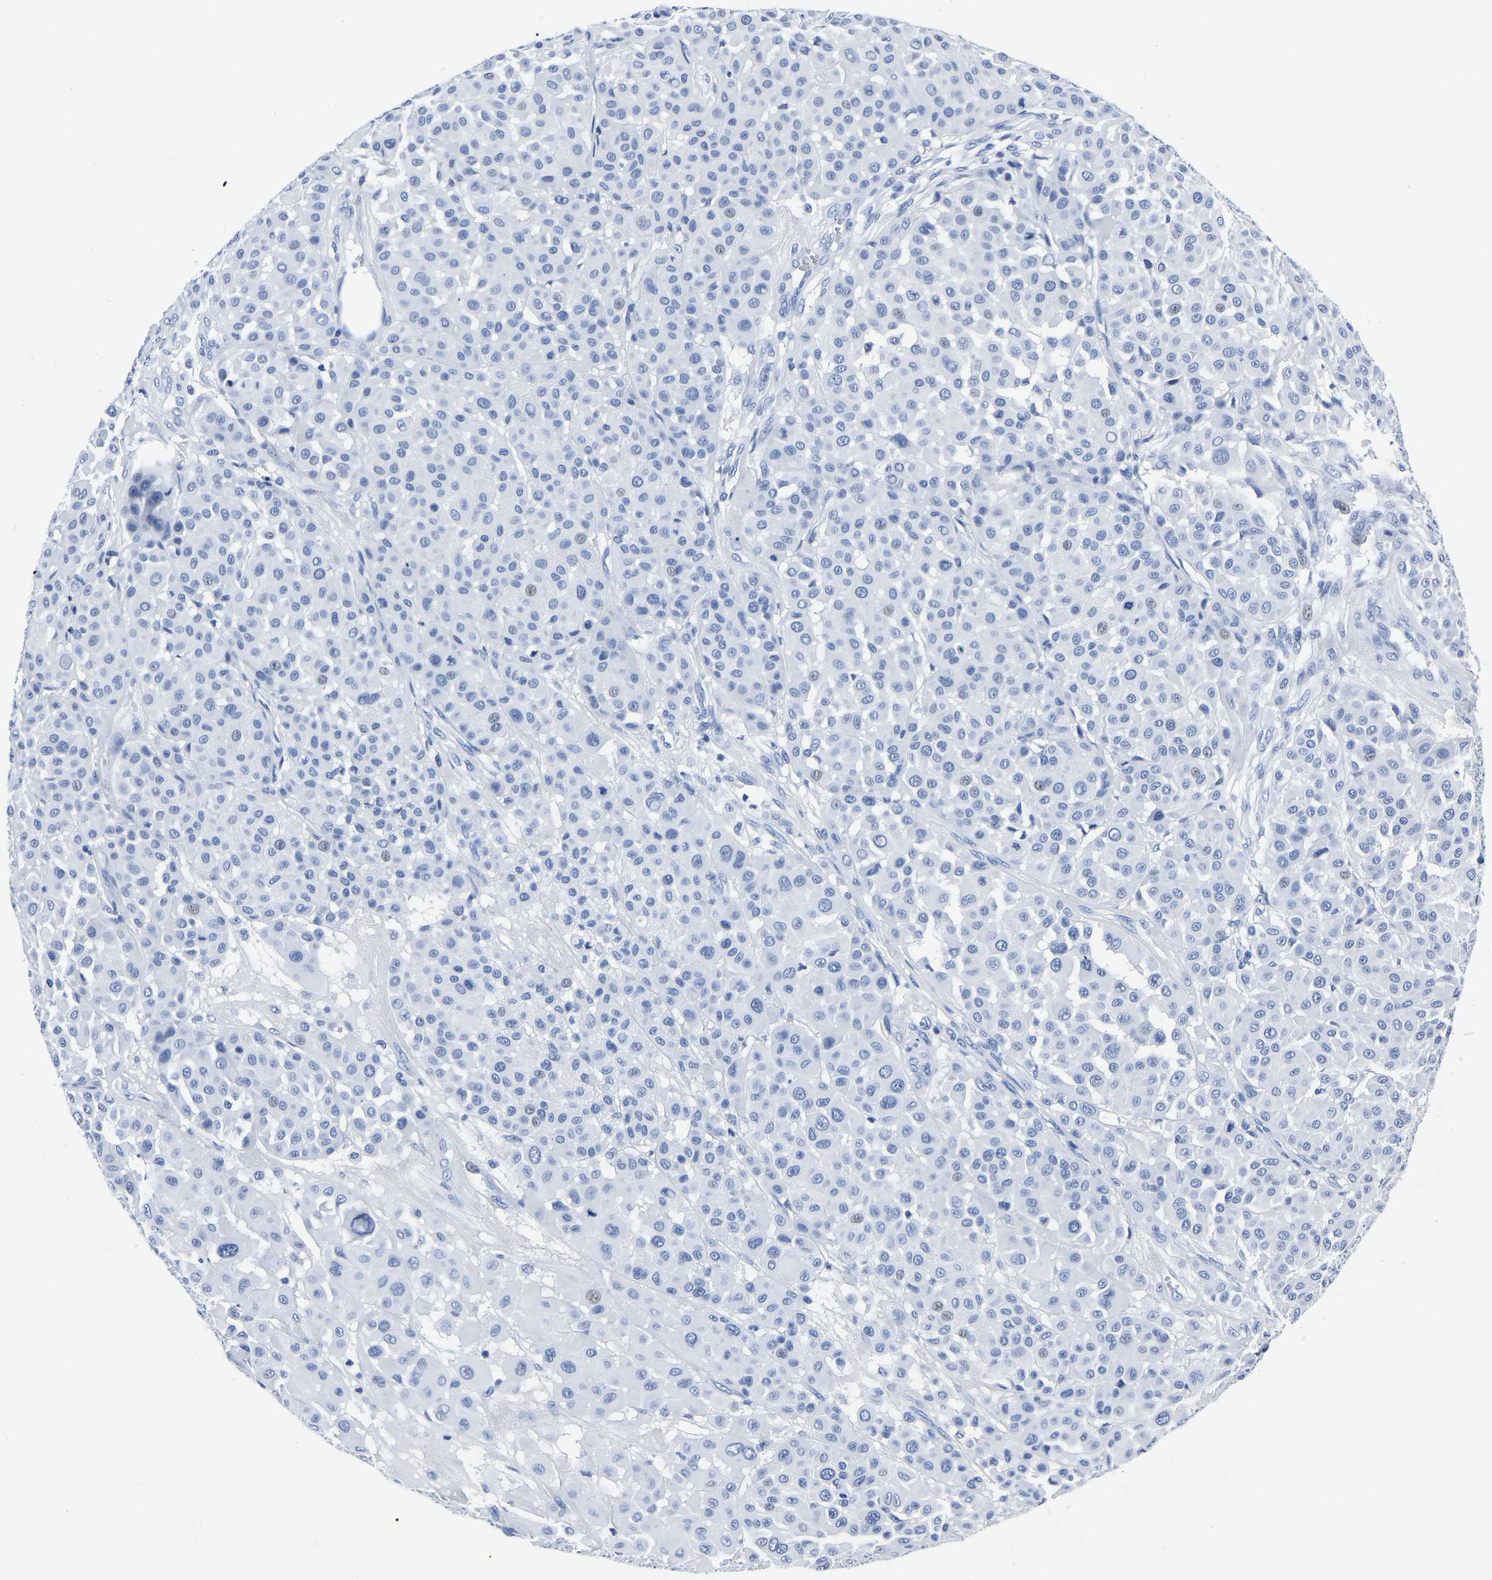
{"staining": {"intensity": "negative", "quantity": "none", "location": "none"}, "tissue": "melanoma", "cell_type": "Tumor cells", "image_type": "cancer", "snomed": [{"axis": "morphology", "description": "Malignant melanoma, Metastatic site"}, {"axis": "topography", "description": "Soft tissue"}], "caption": "The histopathology image displays no staining of tumor cells in malignant melanoma (metastatic site).", "gene": "IMPG2", "patient": {"sex": "male", "age": 41}}